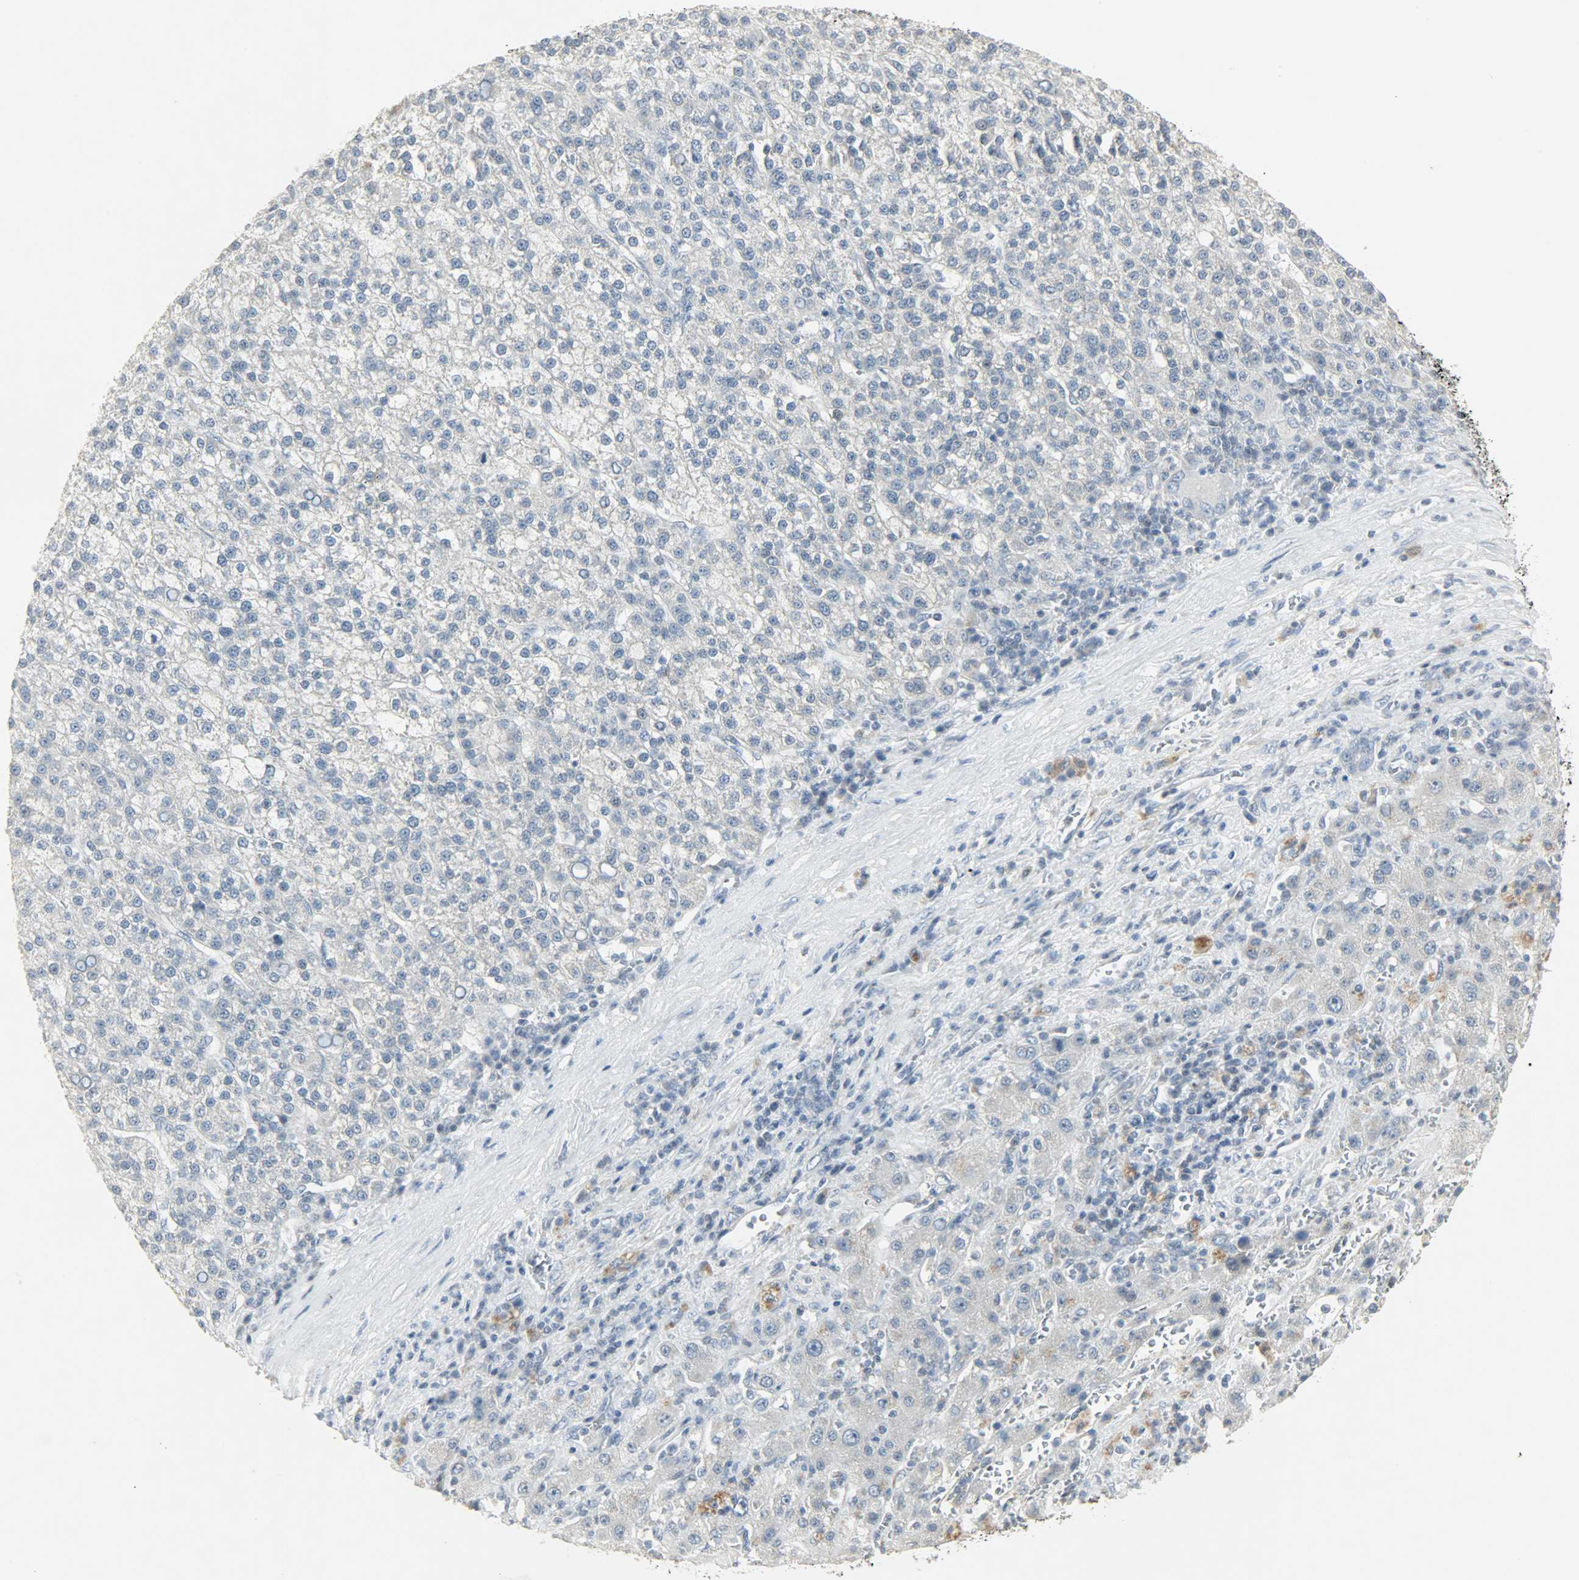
{"staining": {"intensity": "negative", "quantity": "none", "location": "none"}, "tissue": "liver cancer", "cell_type": "Tumor cells", "image_type": "cancer", "snomed": [{"axis": "morphology", "description": "Carcinoma, Hepatocellular, NOS"}, {"axis": "topography", "description": "Liver"}], "caption": "Human hepatocellular carcinoma (liver) stained for a protein using IHC demonstrates no expression in tumor cells.", "gene": "CAMK4", "patient": {"sex": "female", "age": 58}}